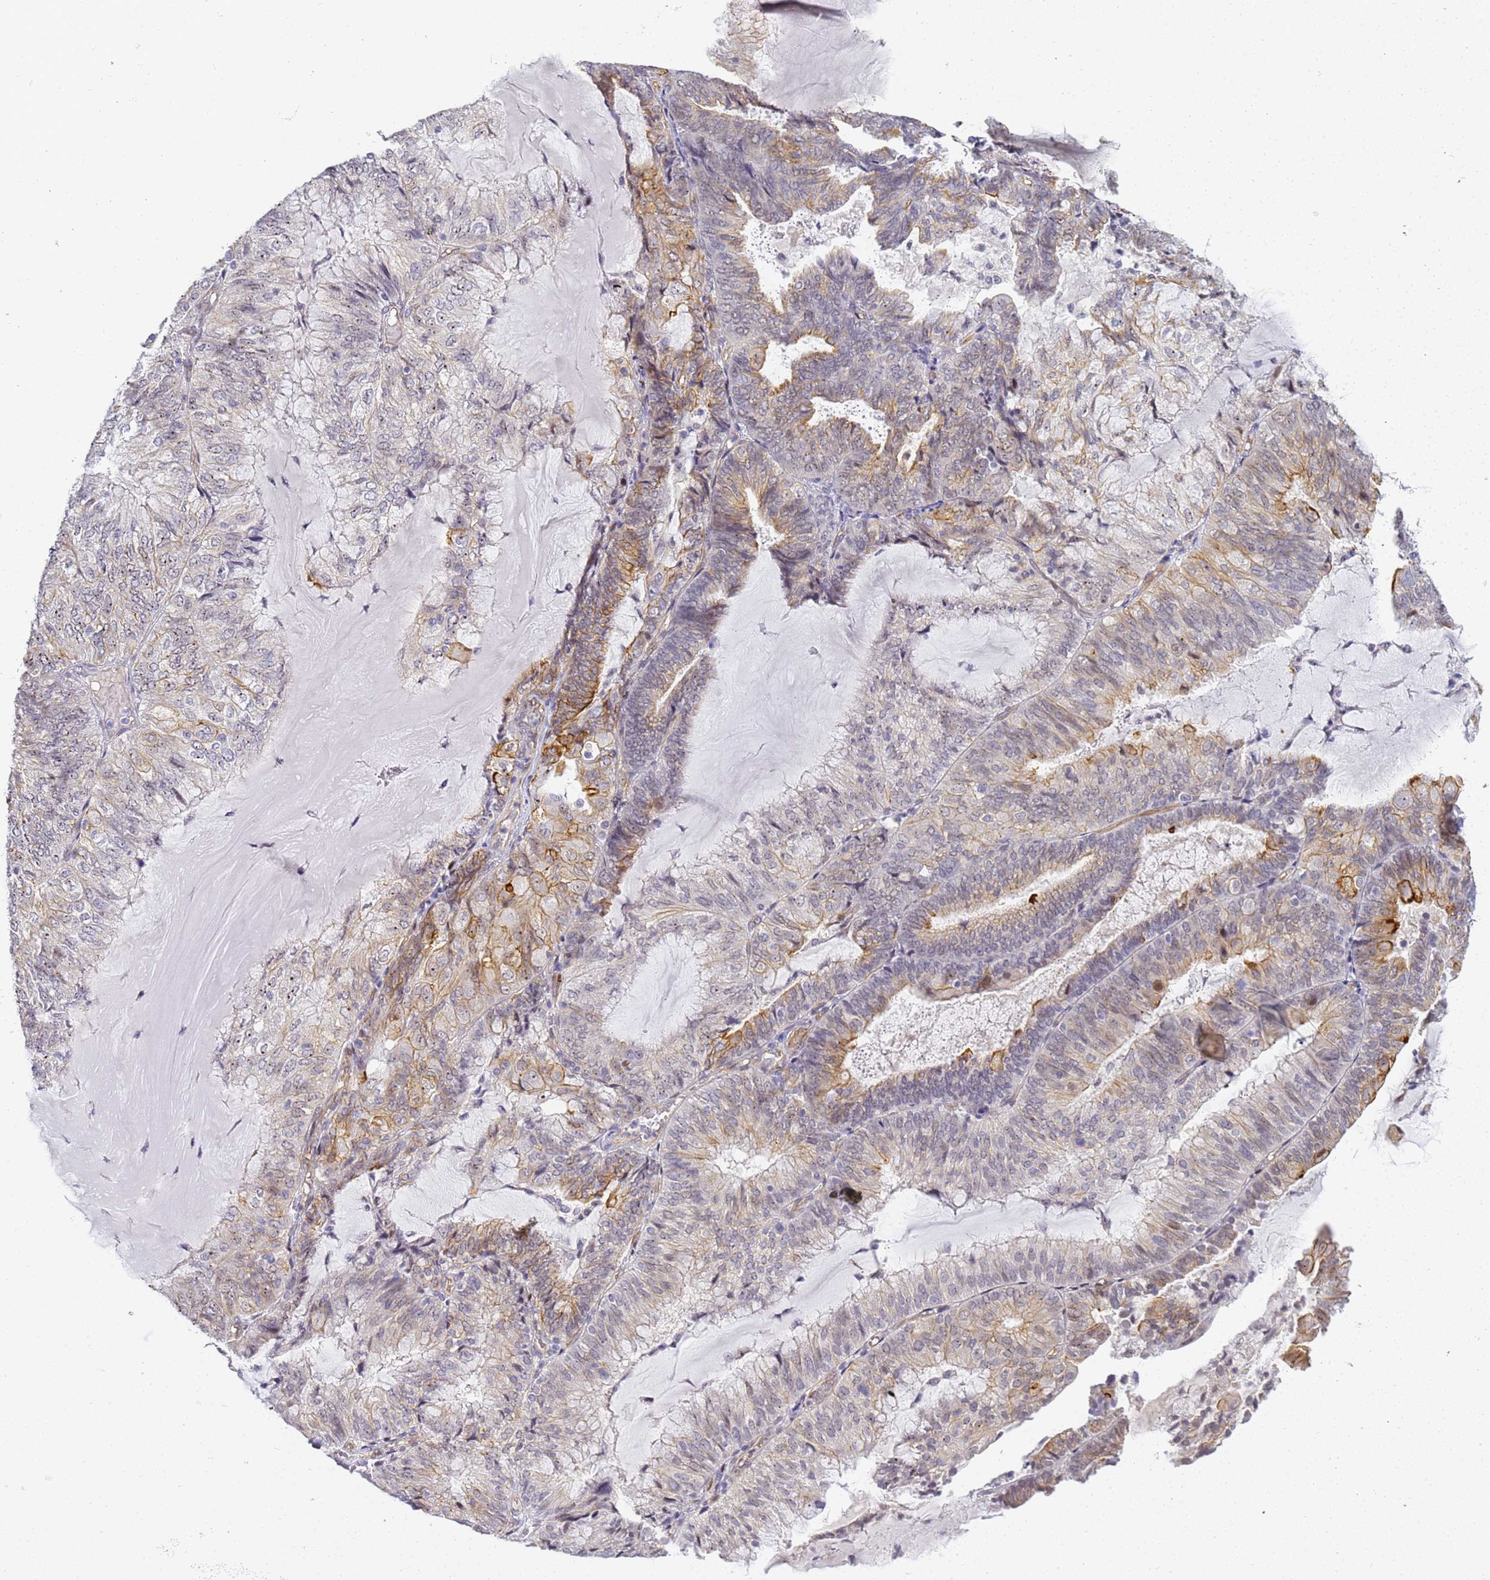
{"staining": {"intensity": "moderate", "quantity": "<25%", "location": "cytoplasmic/membranous"}, "tissue": "endometrial cancer", "cell_type": "Tumor cells", "image_type": "cancer", "snomed": [{"axis": "morphology", "description": "Adenocarcinoma, NOS"}, {"axis": "topography", "description": "Endometrium"}], "caption": "Moderate cytoplasmic/membranous protein expression is seen in about <25% of tumor cells in adenocarcinoma (endometrial).", "gene": "GON4L", "patient": {"sex": "female", "age": 81}}